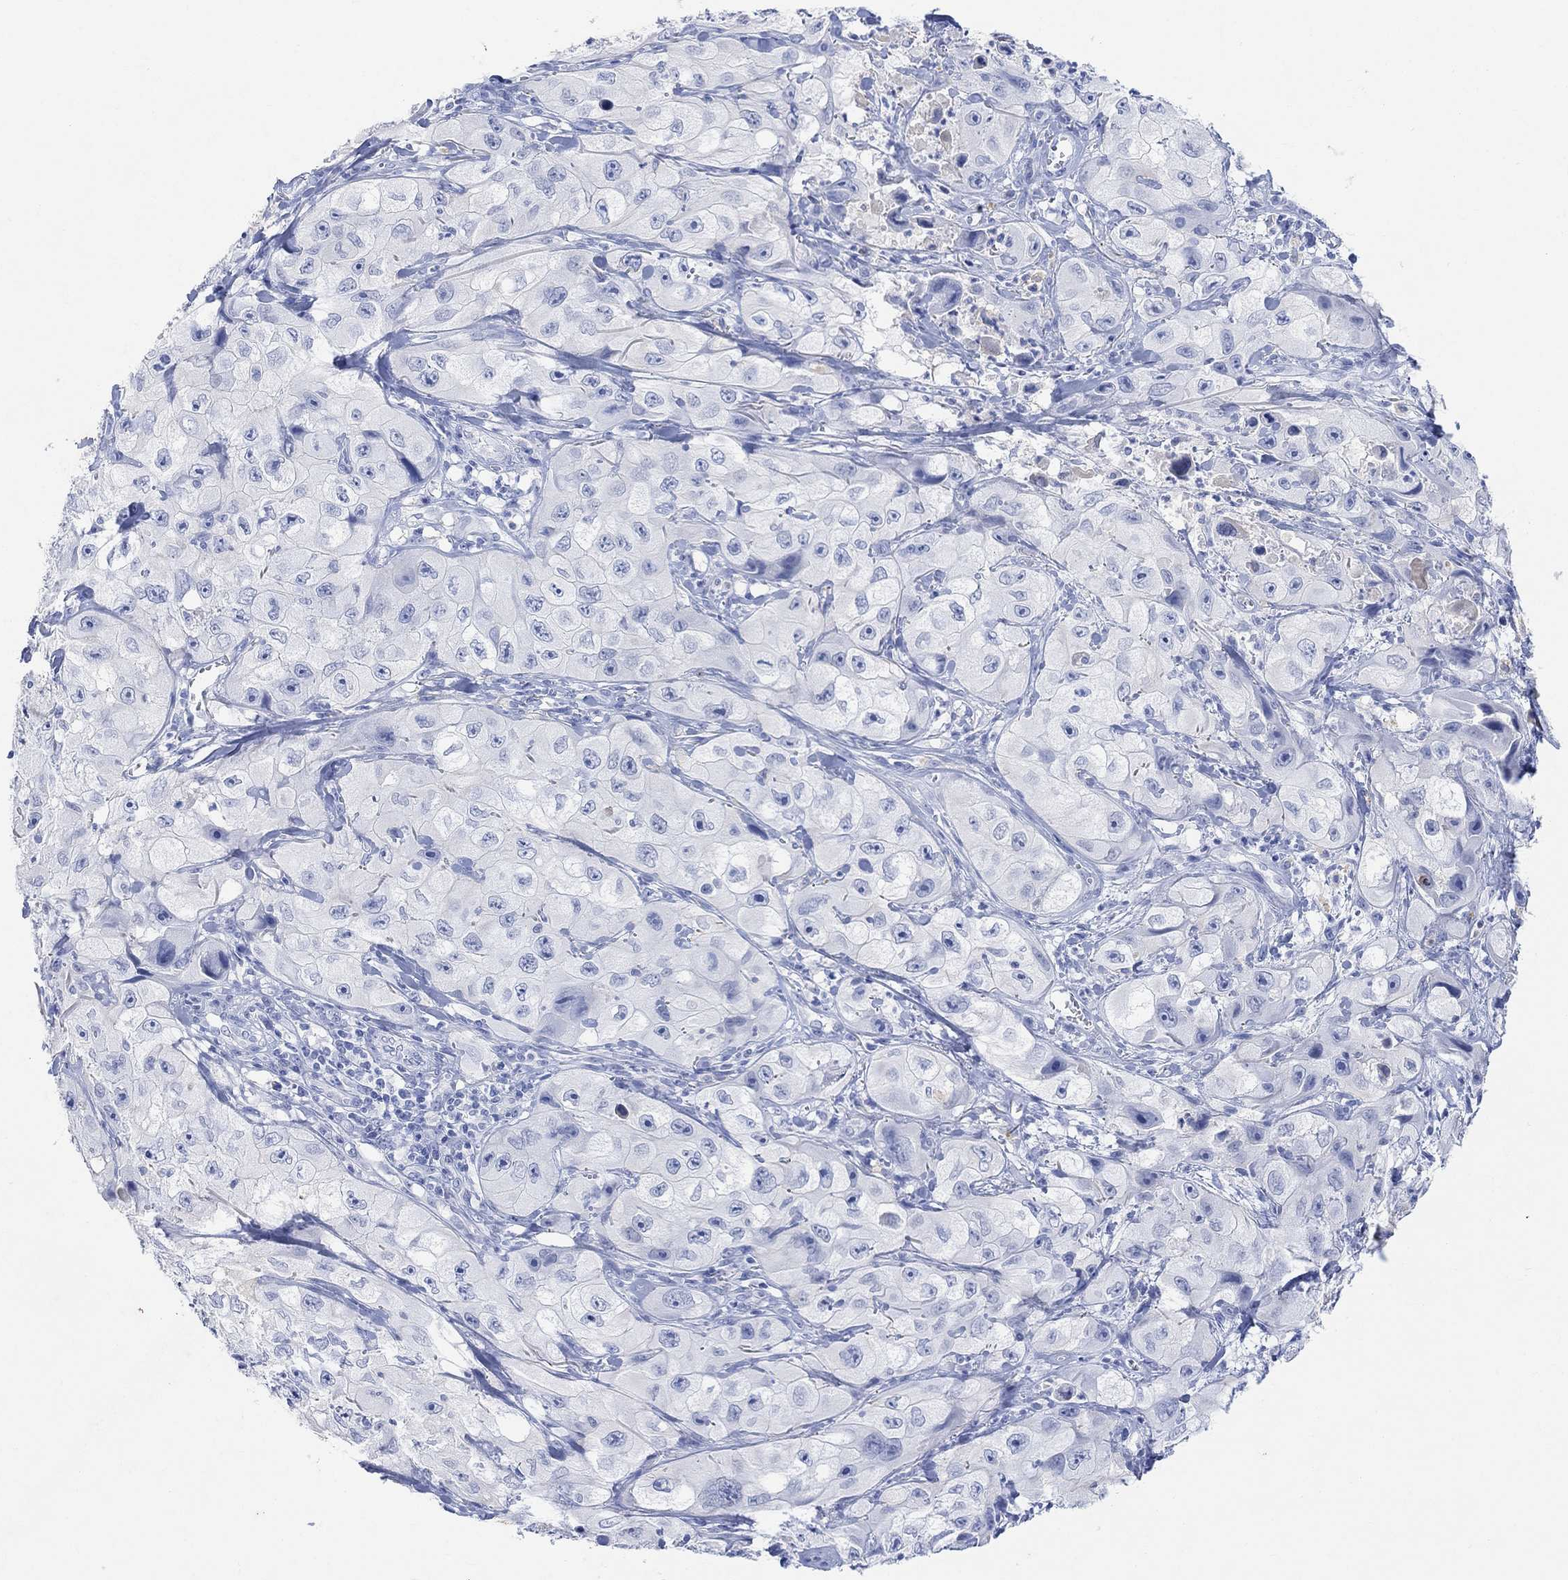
{"staining": {"intensity": "negative", "quantity": "none", "location": "none"}, "tissue": "skin cancer", "cell_type": "Tumor cells", "image_type": "cancer", "snomed": [{"axis": "morphology", "description": "Squamous cell carcinoma, NOS"}, {"axis": "topography", "description": "Skin"}, {"axis": "topography", "description": "Subcutis"}], "caption": "The image reveals no staining of tumor cells in skin squamous cell carcinoma.", "gene": "TYR", "patient": {"sex": "male", "age": 73}}